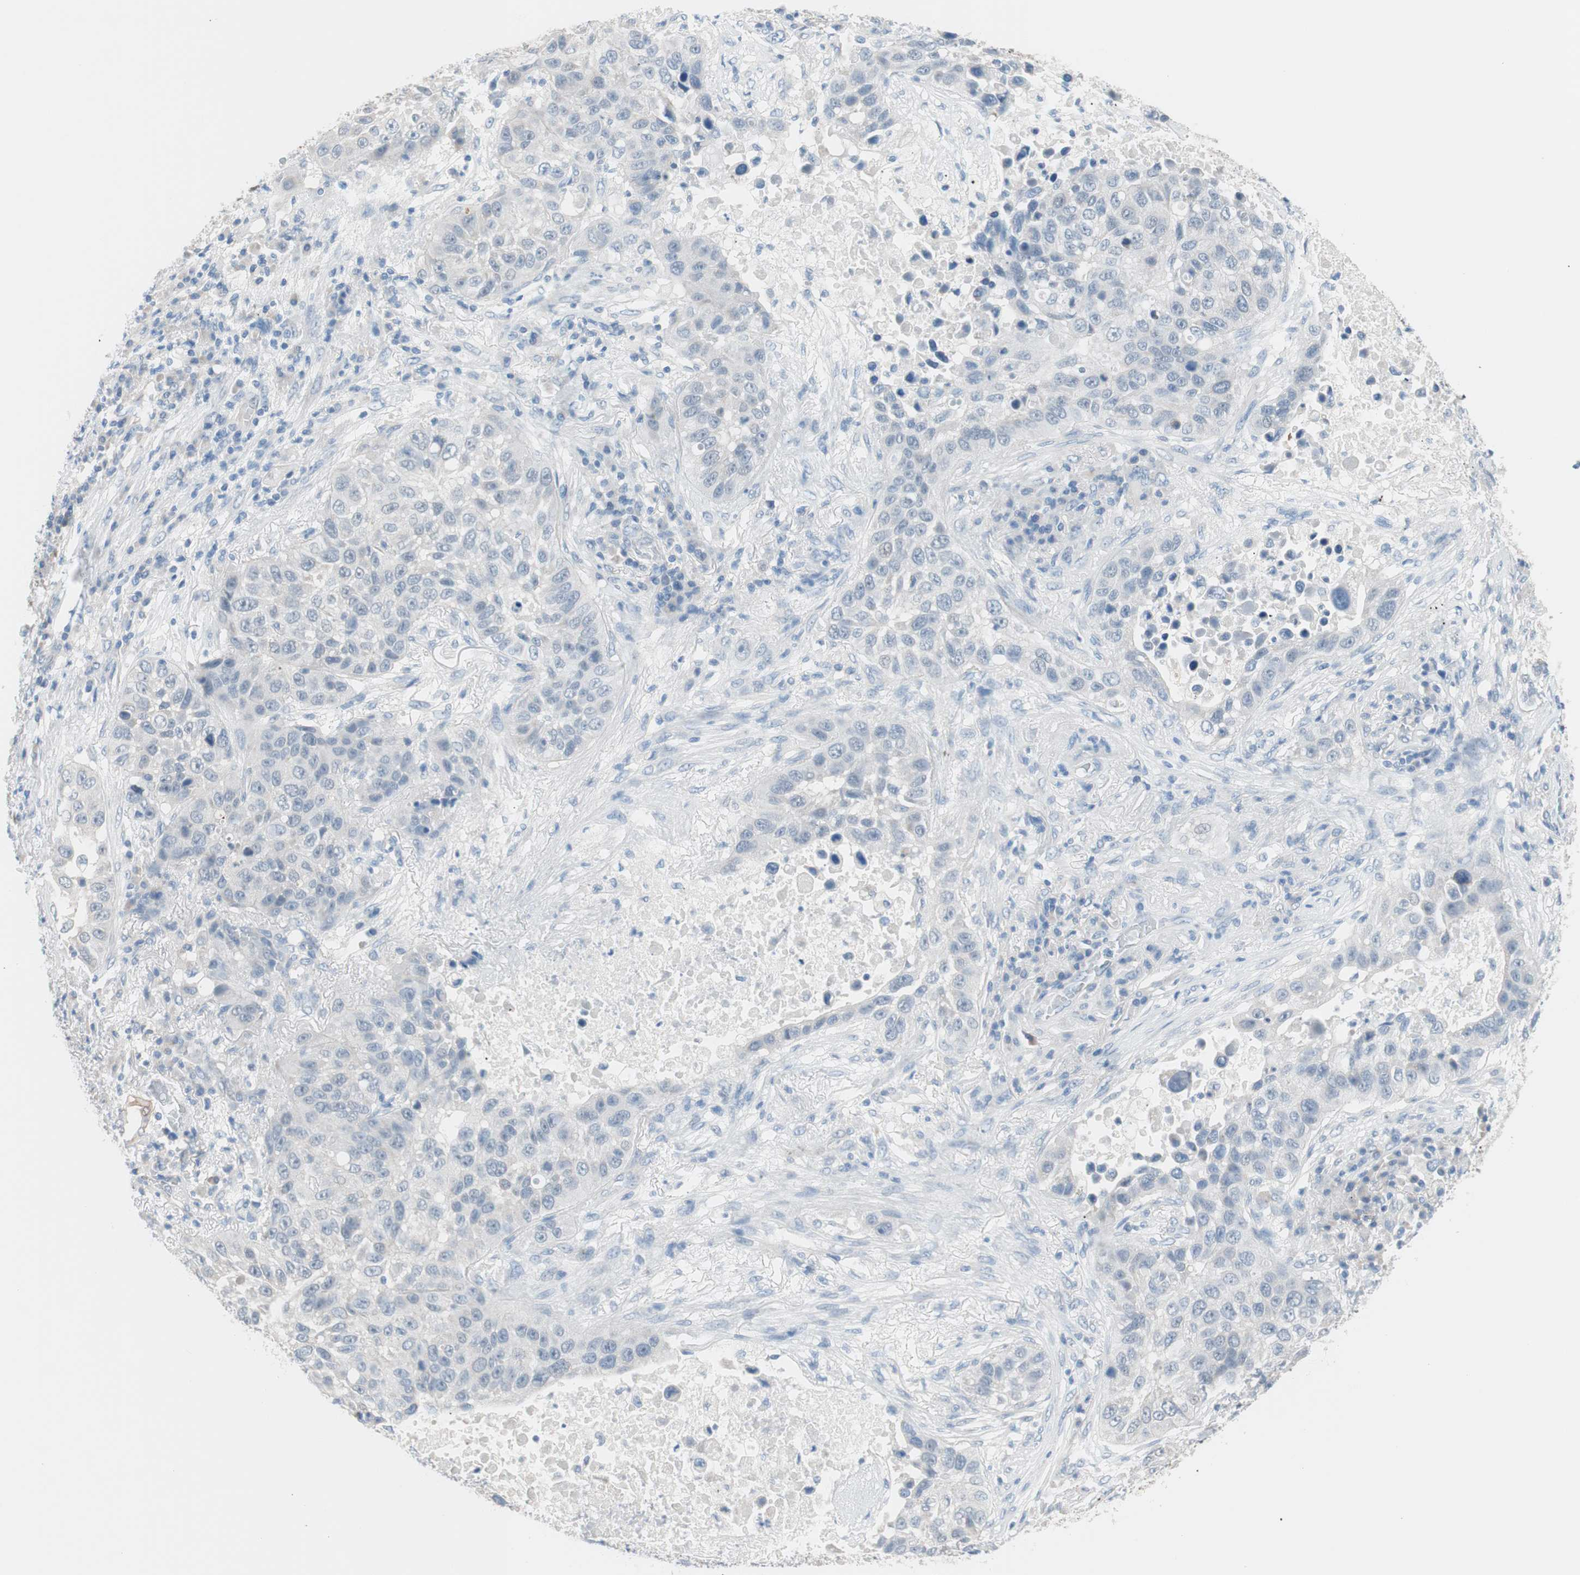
{"staining": {"intensity": "negative", "quantity": "none", "location": "none"}, "tissue": "lung cancer", "cell_type": "Tumor cells", "image_type": "cancer", "snomed": [{"axis": "morphology", "description": "Squamous cell carcinoma, NOS"}, {"axis": "topography", "description": "Lung"}], "caption": "This is a photomicrograph of IHC staining of lung cancer, which shows no staining in tumor cells.", "gene": "VIL1", "patient": {"sex": "male", "age": 57}}